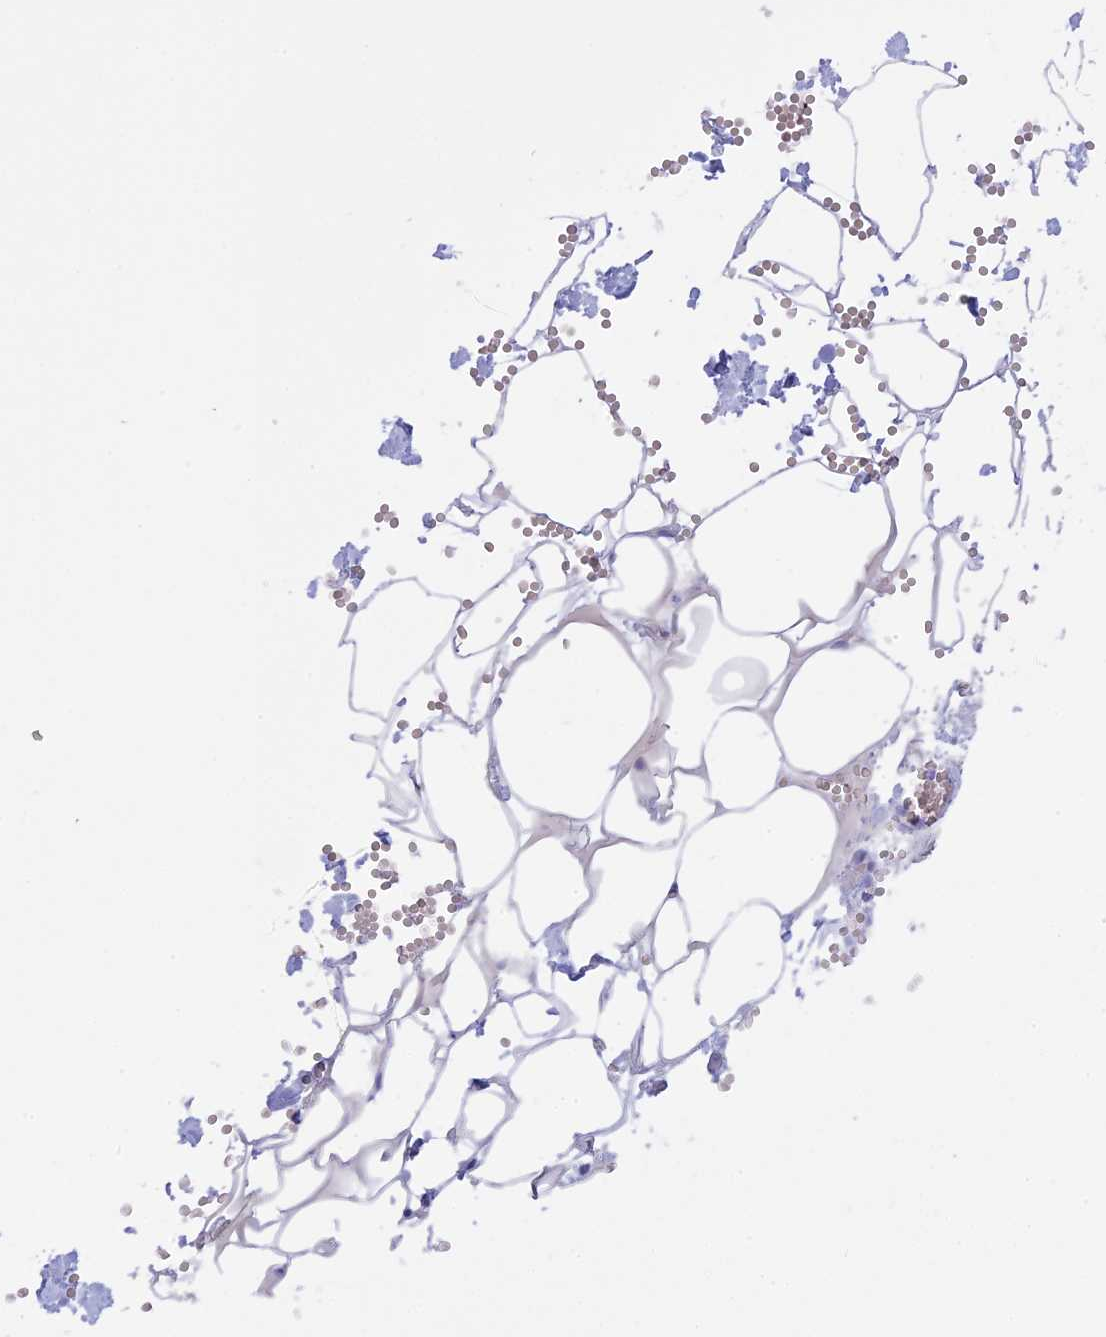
{"staining": {"intensity": "negative", "quantity": "none", "location": "none"}, "tissue": "adipose tissue", "cell_type": "Adipocytes", "image_type": "normal", "snomed": [{"axis": "morphology", "description": "Normal tissue, NOS"}, {"axis": "topography", "description": "Gallbladder"}, {"axis": "topography", "description": "Peripheral nerve tissue"}], "caption": "Human adipose tissue stained for a protein using IHC reveals no positivity in adipocytes.", "gene": "BRI3", "patient": {"sex": "male", "age": 38}}